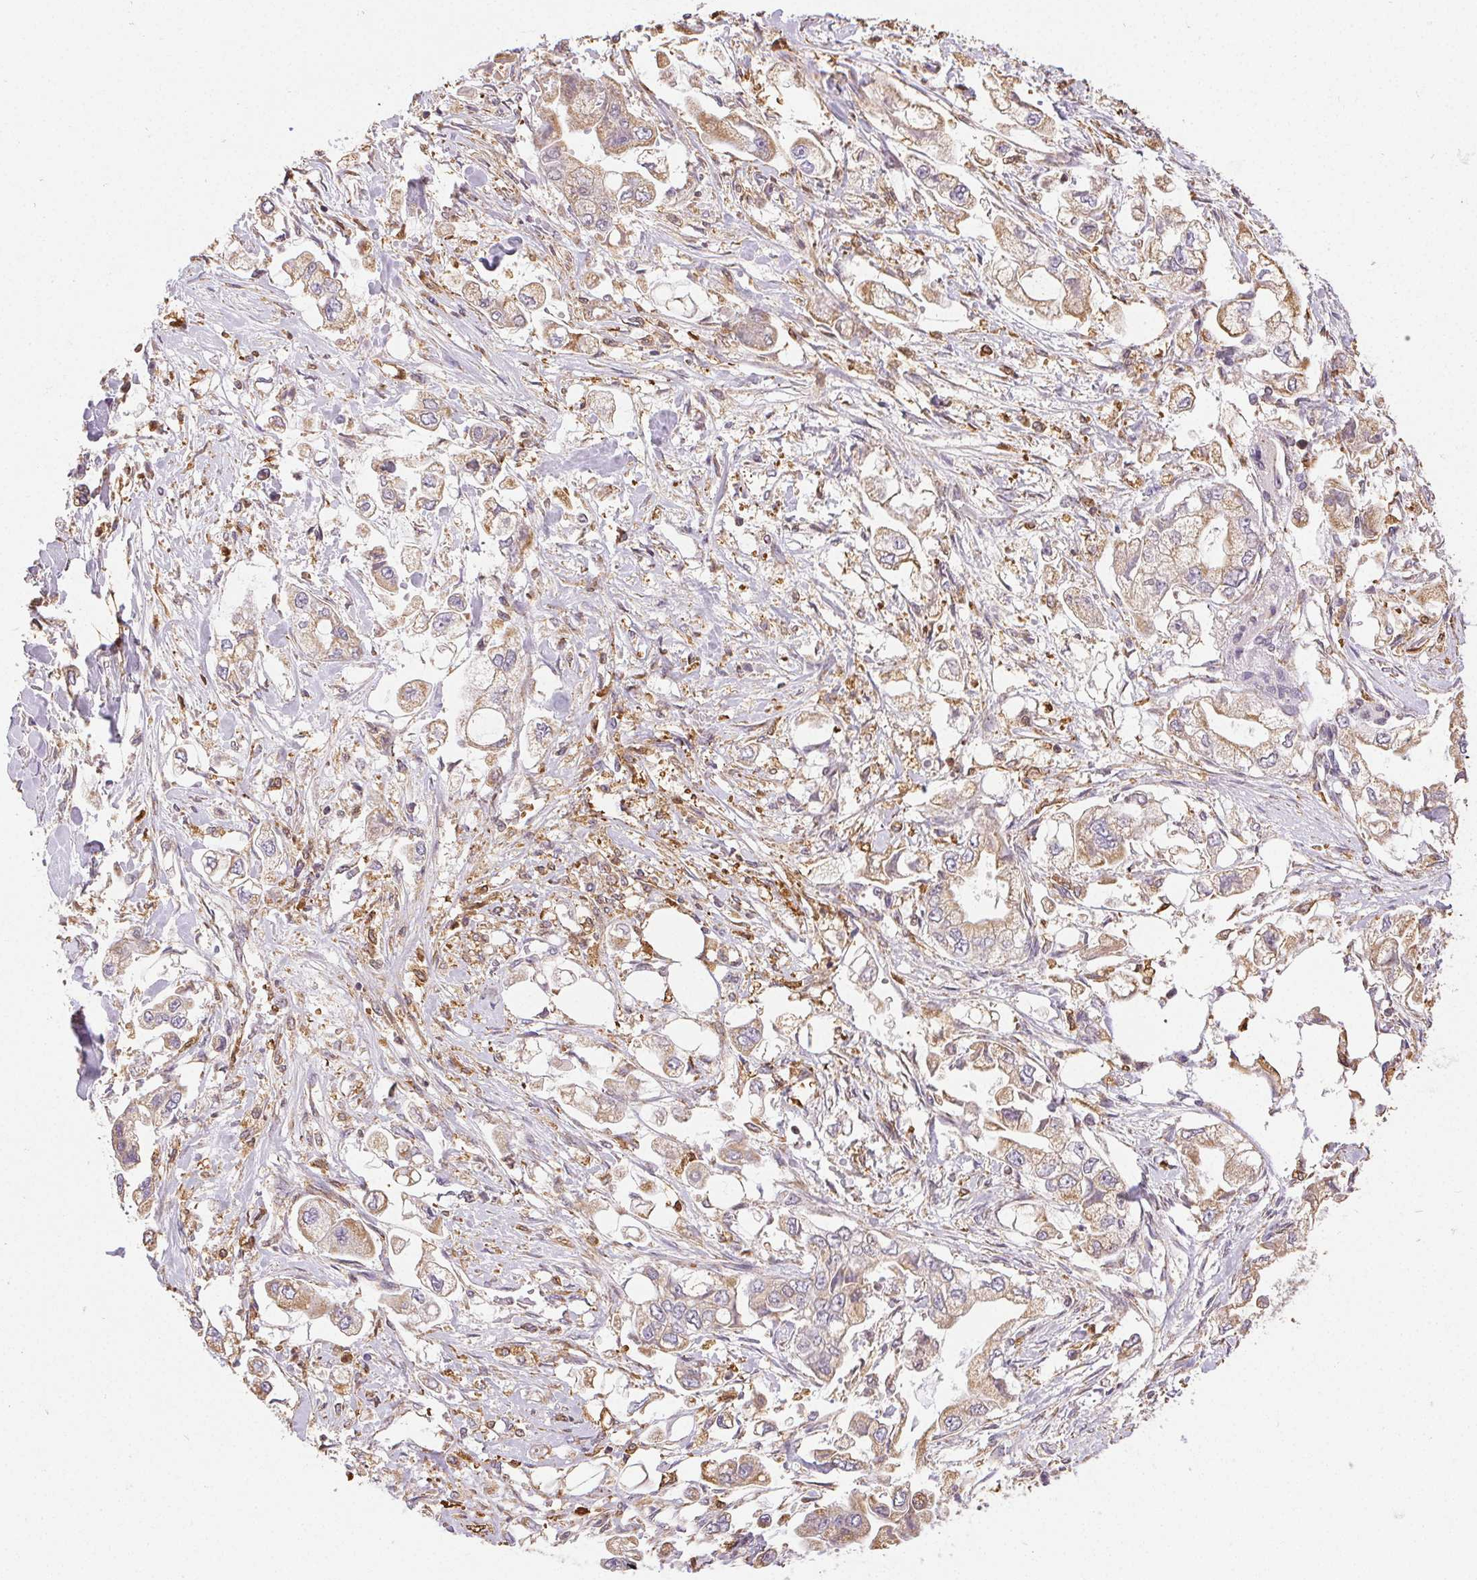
{"staining": {"intensity": "weak", "quantity": "25%-75%", "location": "cytoplasmic/membranous"}, "tissue": "stomach cancer", "cell_type": "Tumor cells", "image_type": "cancer", "snomed": [{"axis": "morphology", "description": "Adenocarcinoma, NOS"}, {"axis": "topography", "description": "Stomach"}], "caption": "High-power microscopy captured an immunohistochemistry histopathology image of stomach adenocarcinoma, revealing weak cytoplasmic/membranous staining in about 25%-75% of tumor cells.", "gene": "PIWIL4", "patient": {"sex": "male", "age": 62}}